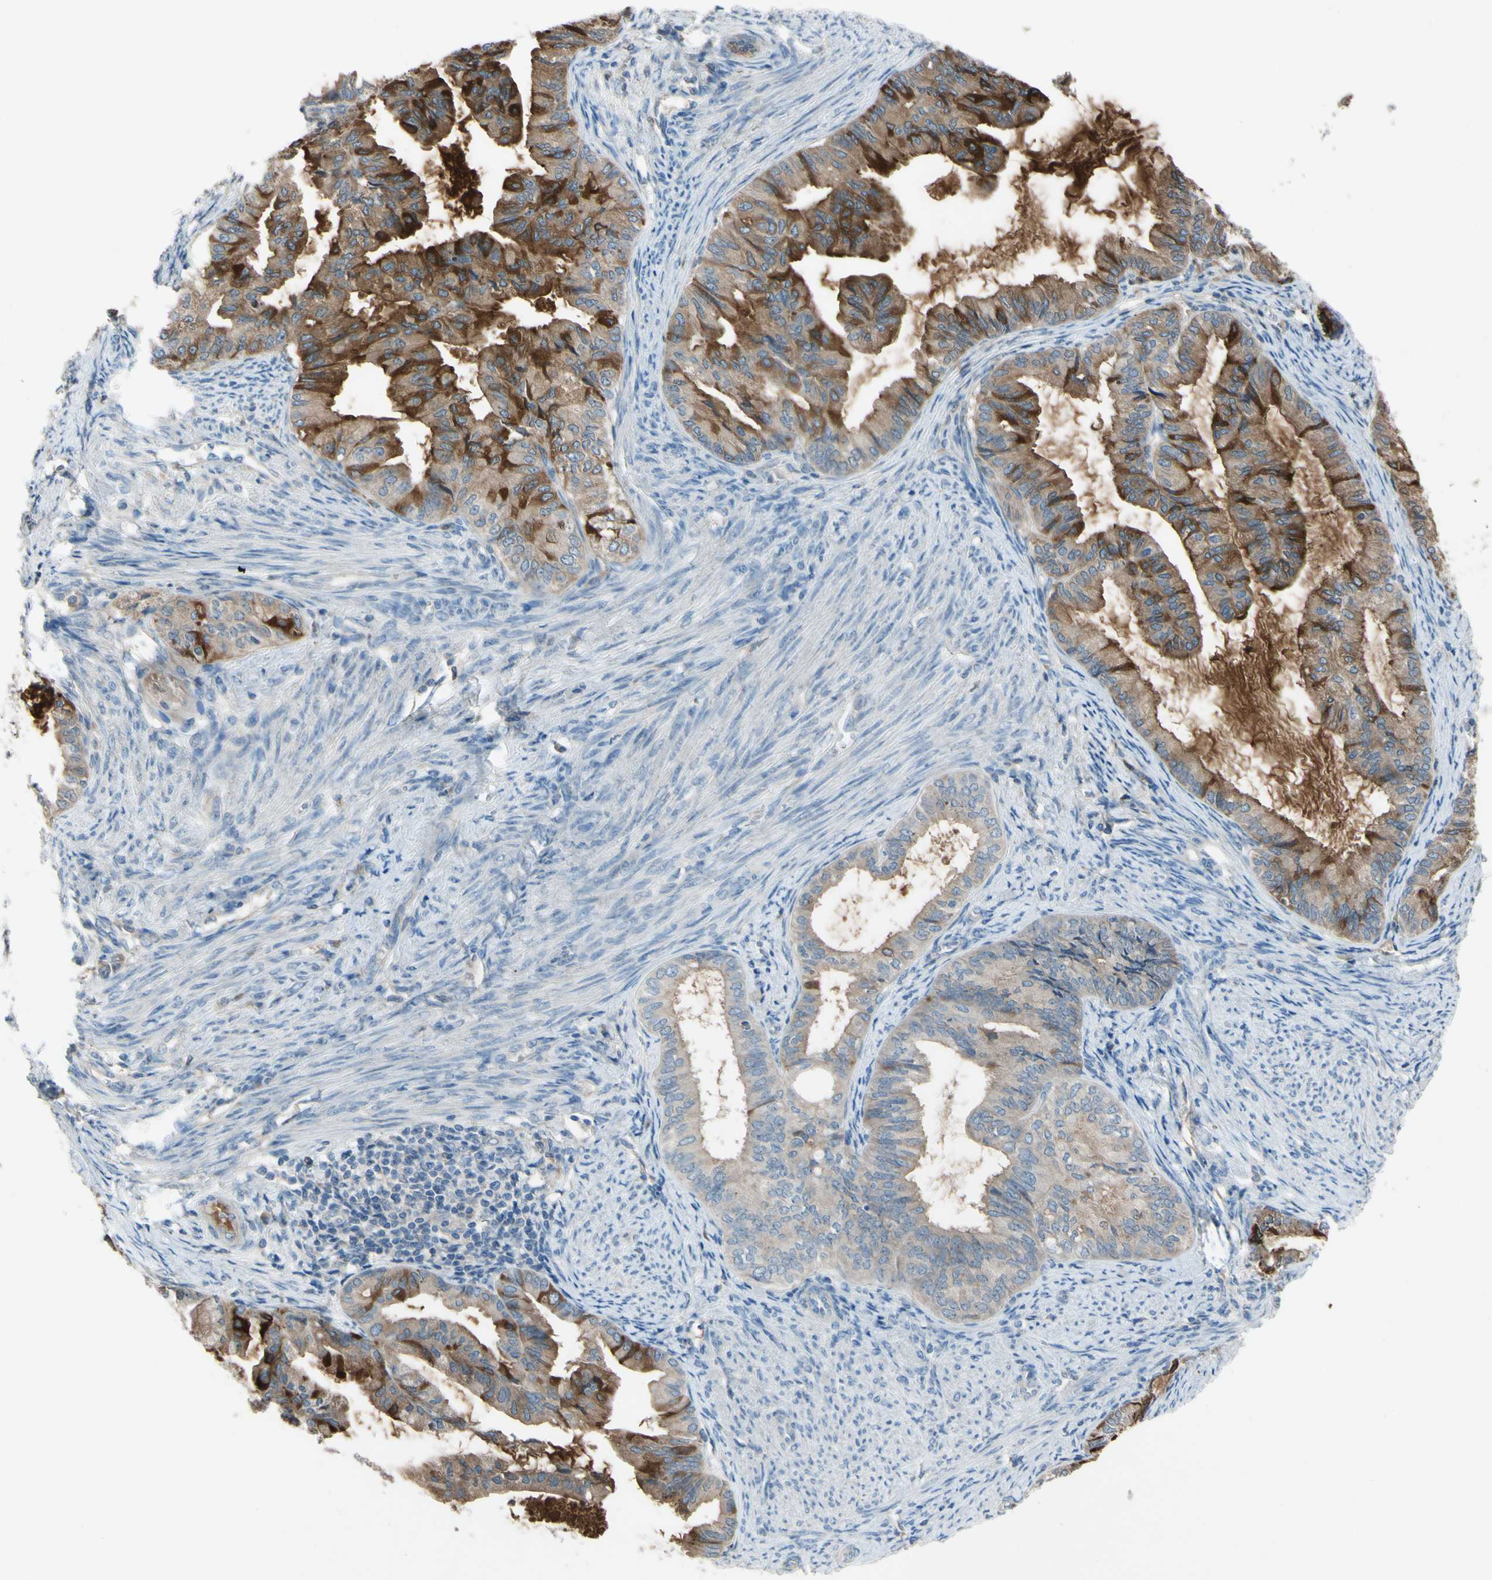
{"staining": {"intensity": "strong", "quantity": ">75%", "location": "cytoplasmic/membranous"}, "tissue": "endometrial cancer", "cell_type": "Tumor cells", "image_type": "cancer", "snomed": [{"axis": "morphology", "description": "Adenocarcinoma, NOS"}, {"axis": "topography", "description": "Endometrium"}], "caption": "A micrograph showing strong cytoplasmic/membranous positivity in about >75% of tumor cells in endometrial cancer, as visualized by brown immunohistochemical staining.", "gene": "ATRN", "patient": {"sex": "female", "age": 86}}